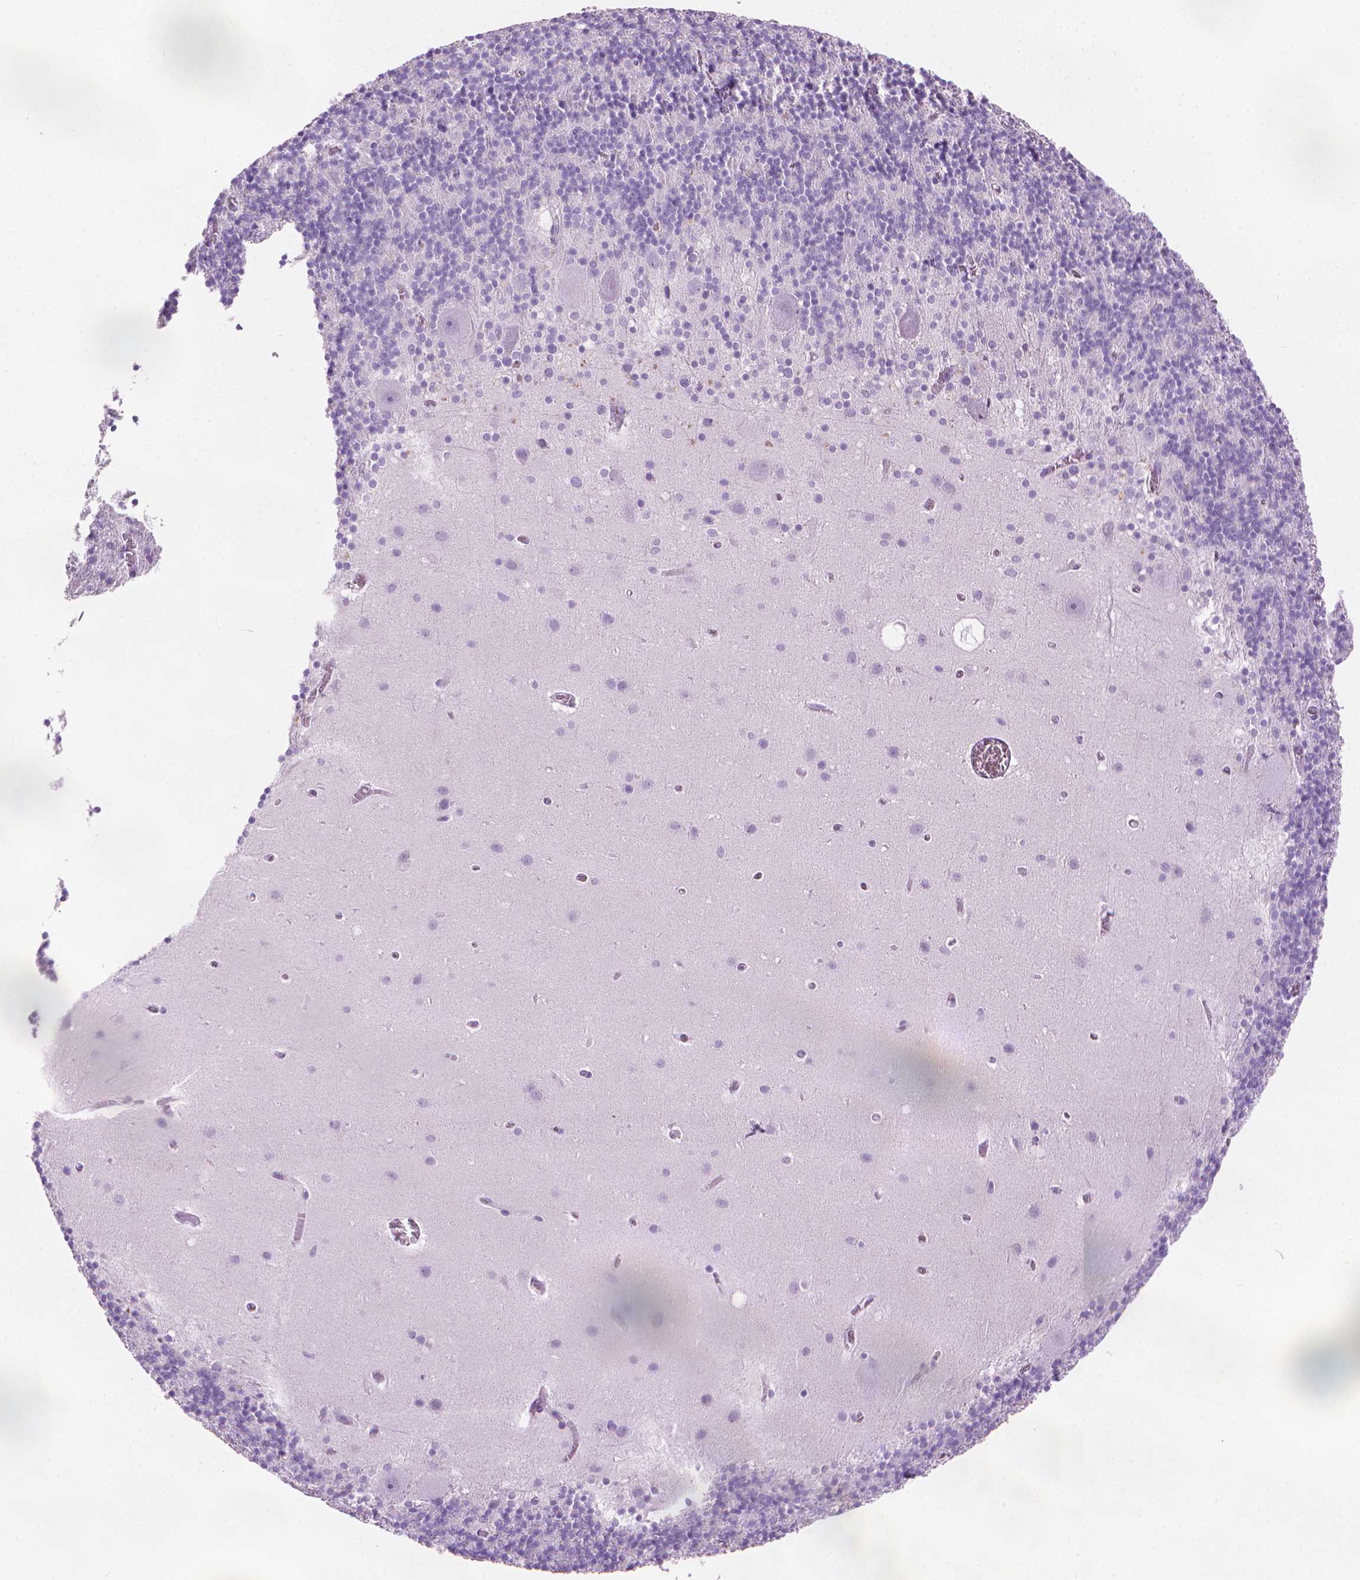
{"staining": {"intensity": "negative", "quantity": "none", "location": "none"}, "tissue": "cerebellum", "cell_type": "Cells in granular layer", "image_type": "normal", "snomed": [{"axis": "morphology", "description": "Normal tissue, NOS"}, {"axis": "topography", "description": "Cerebellum"}], "caption": "The micrograph shows no staining of cells in granular layer in unremarkable cerebellum.", "gene": "TTC29", "patient": {"sex": "male", "age": 70}}